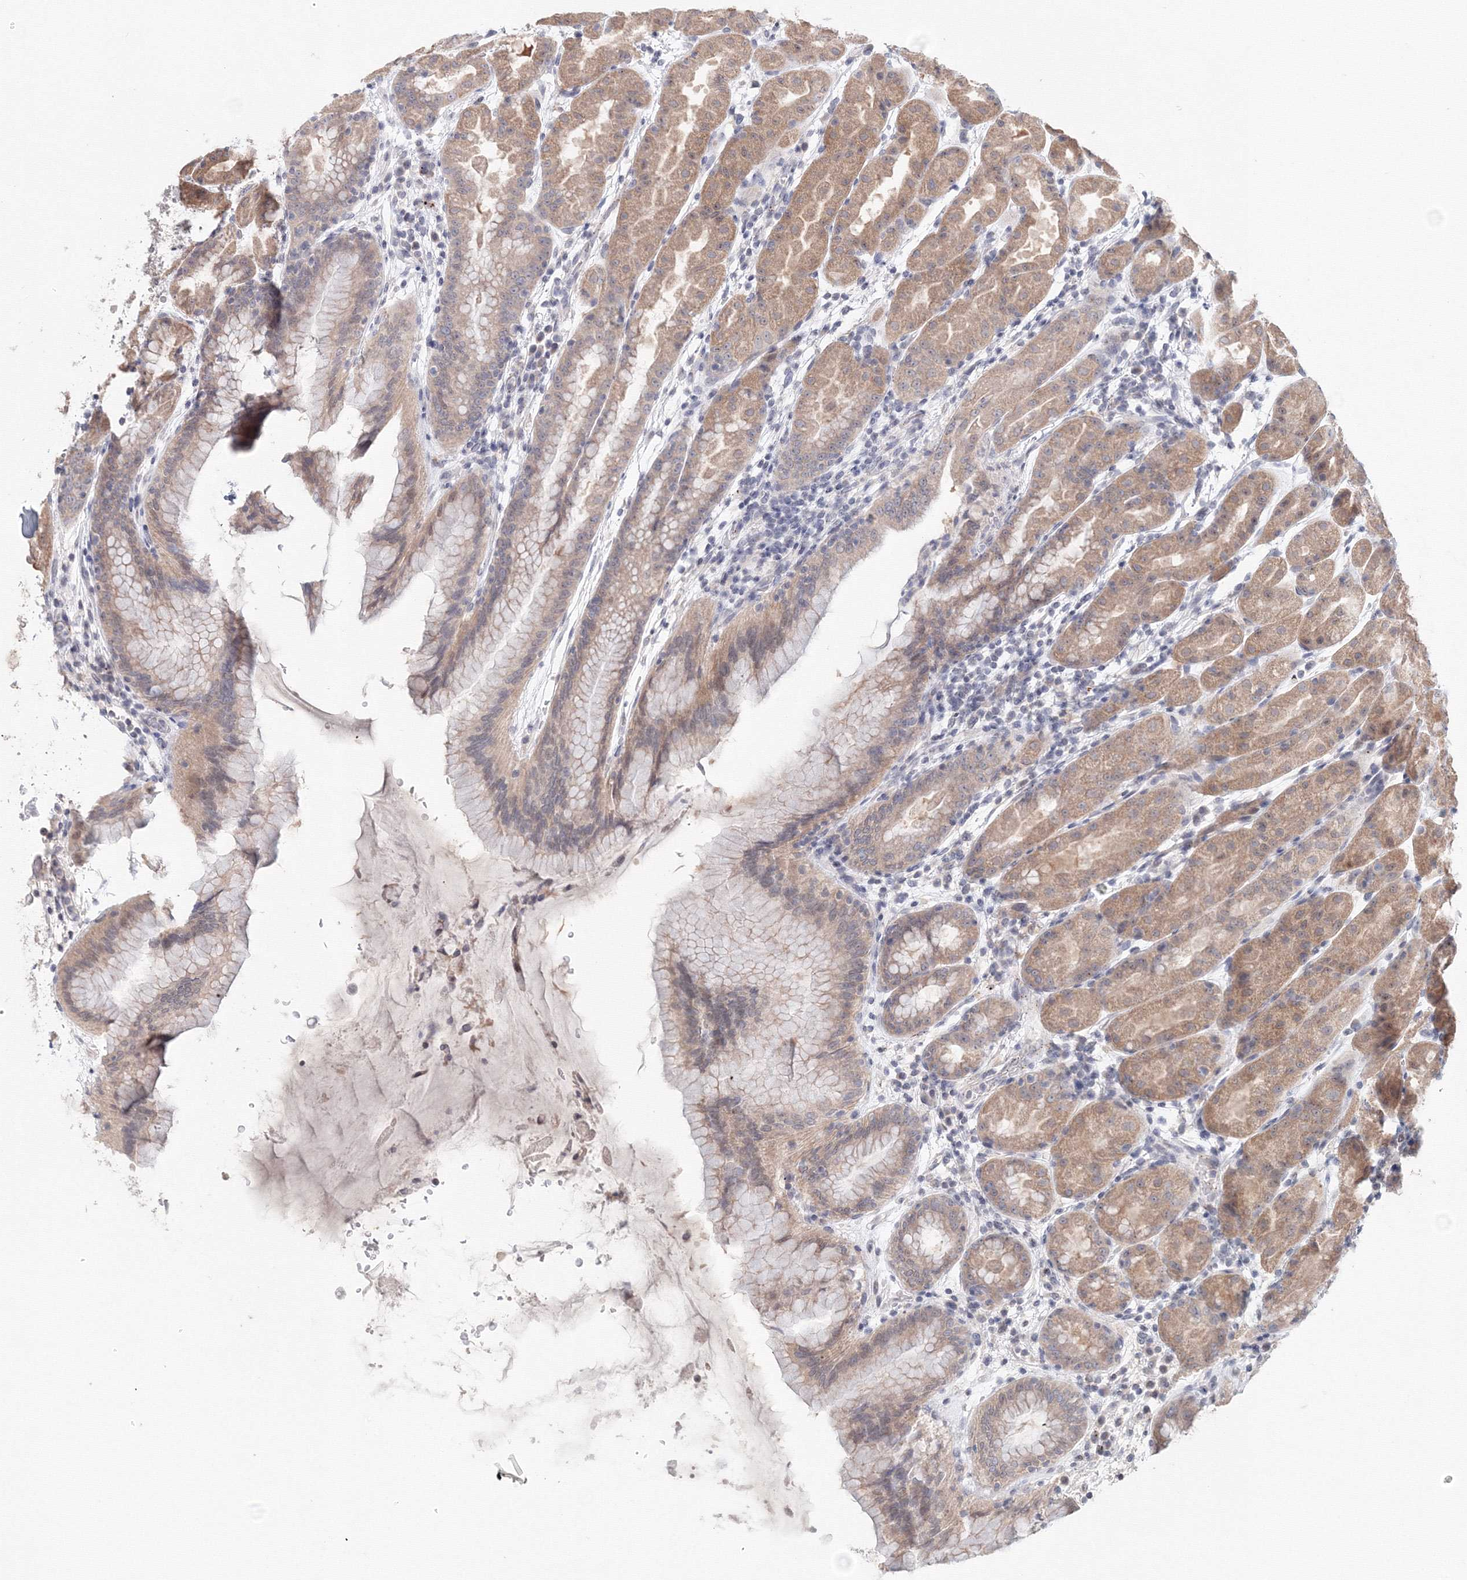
{"staining": {"intensity": "moderate", "quantity": "25%-75%", "location": "cytoplasmic/membranous,nuclear"}, "tissue": "stomach", "cell_type": "Glandular cells", "image_type": "normal", "snomed": [{"axis": "morphology", "description": "Normal tissue, NOS"}, {"axis": "topography", "description": "Stomach"}], "caption": "The immunohistochemical stain highlights moderate cytoplasmic/membranous,nuclear staining in glandular cells of benign stomach. (DAB IHC with brightfield microscopy, high magnification).", "gene": "SLC7A7", "patient": {"sex": "female", "age": 79}}